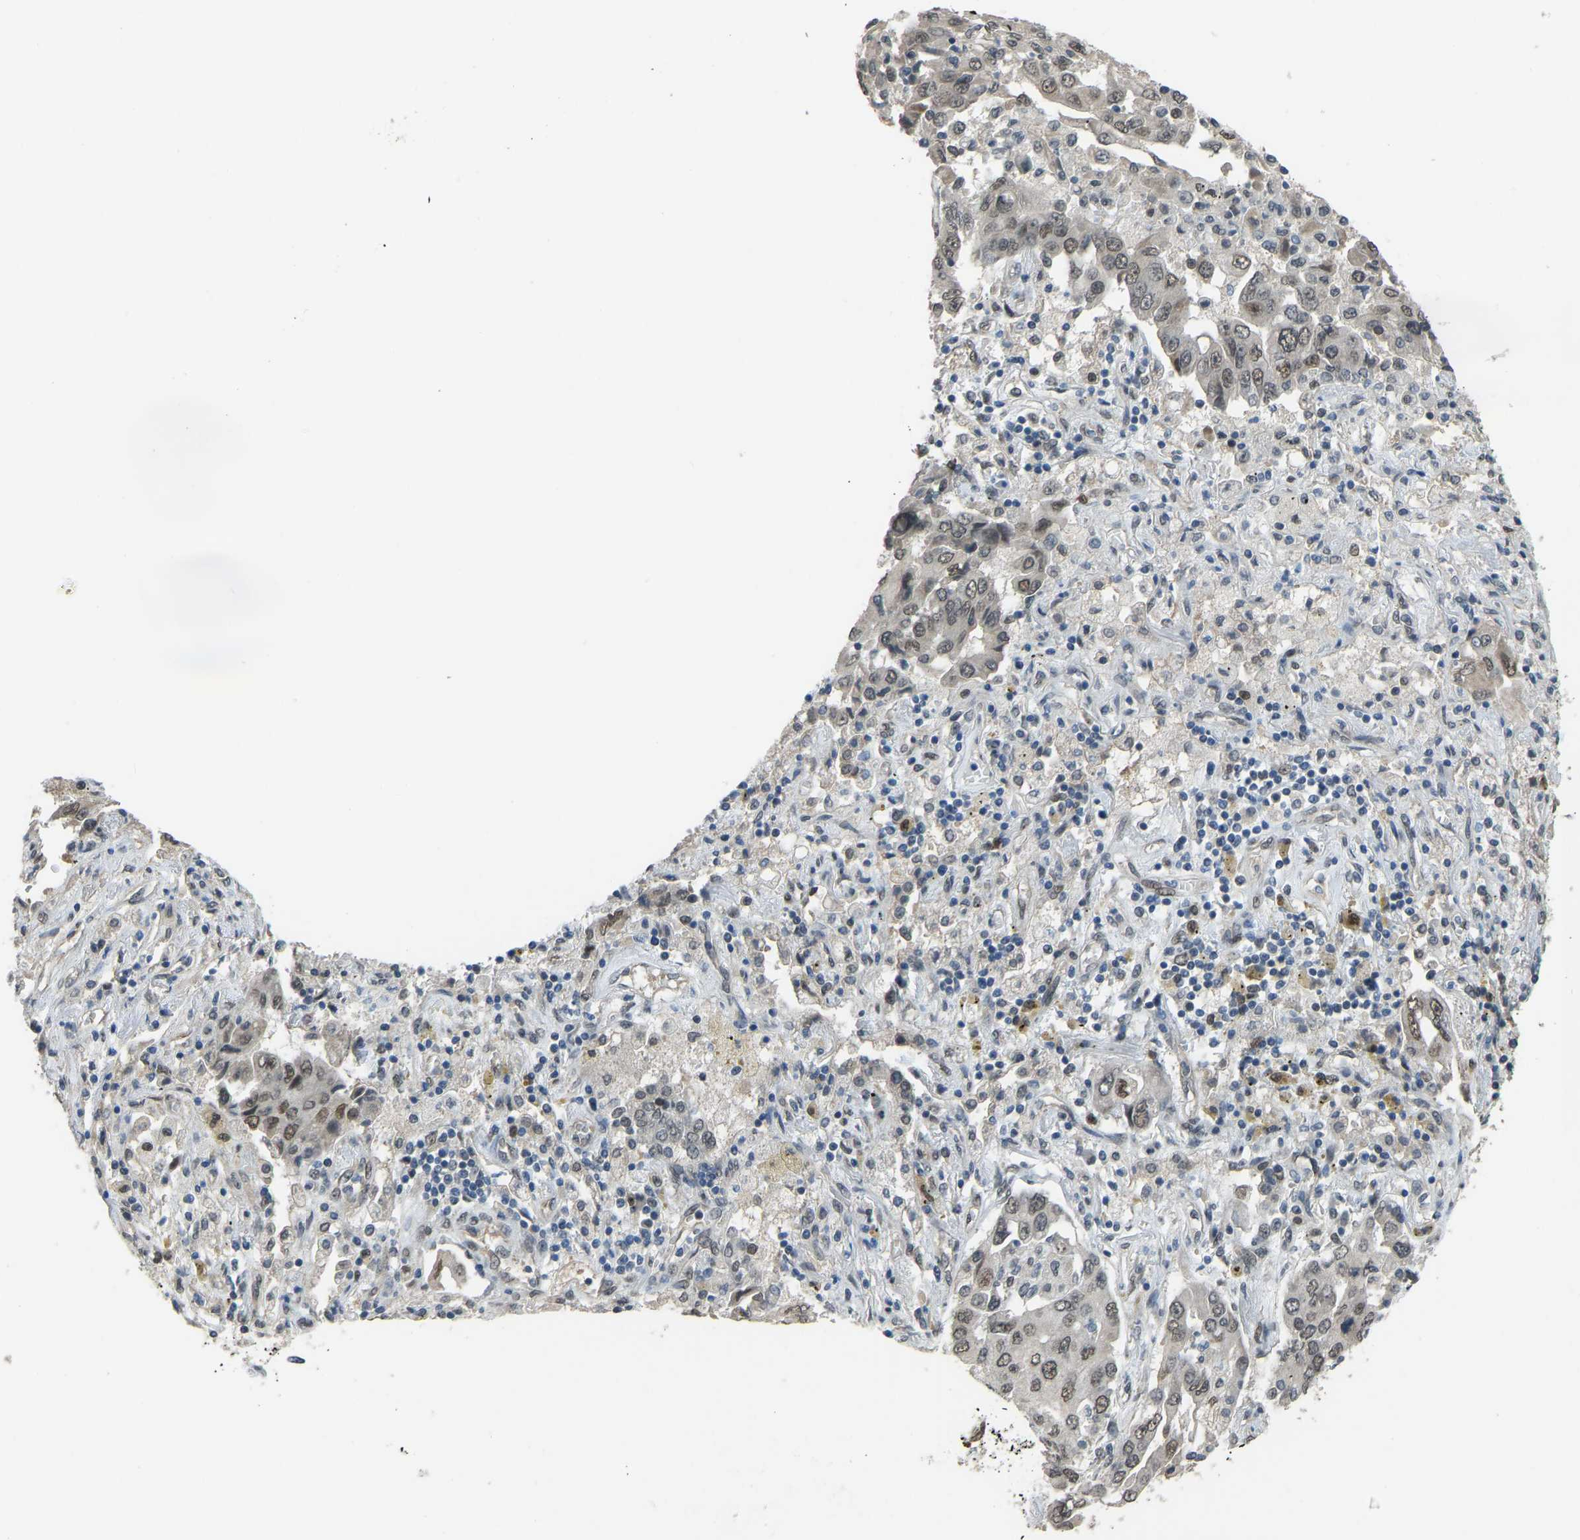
{"staining": {"intensity": "weak", "quantity": ">75%", "location": "nuclear"}, "tissue": "lung cancer", "cell_type": "Tumor cells", "image_type": "cancer", "snomed": [{"axis": "morphology", "description": "Adenocarcinoma, NOS"}, {"axis": "topography", "description": "Lung"}], "caption": "Protein positivity by immunohistochemistry demonstrates weak nuclear staining in approximately >75% of tumor cells in lung cancer (adenocarcinoma).", "gene": "KPNA6", "patient": {"sex": "female", "age": 65}}